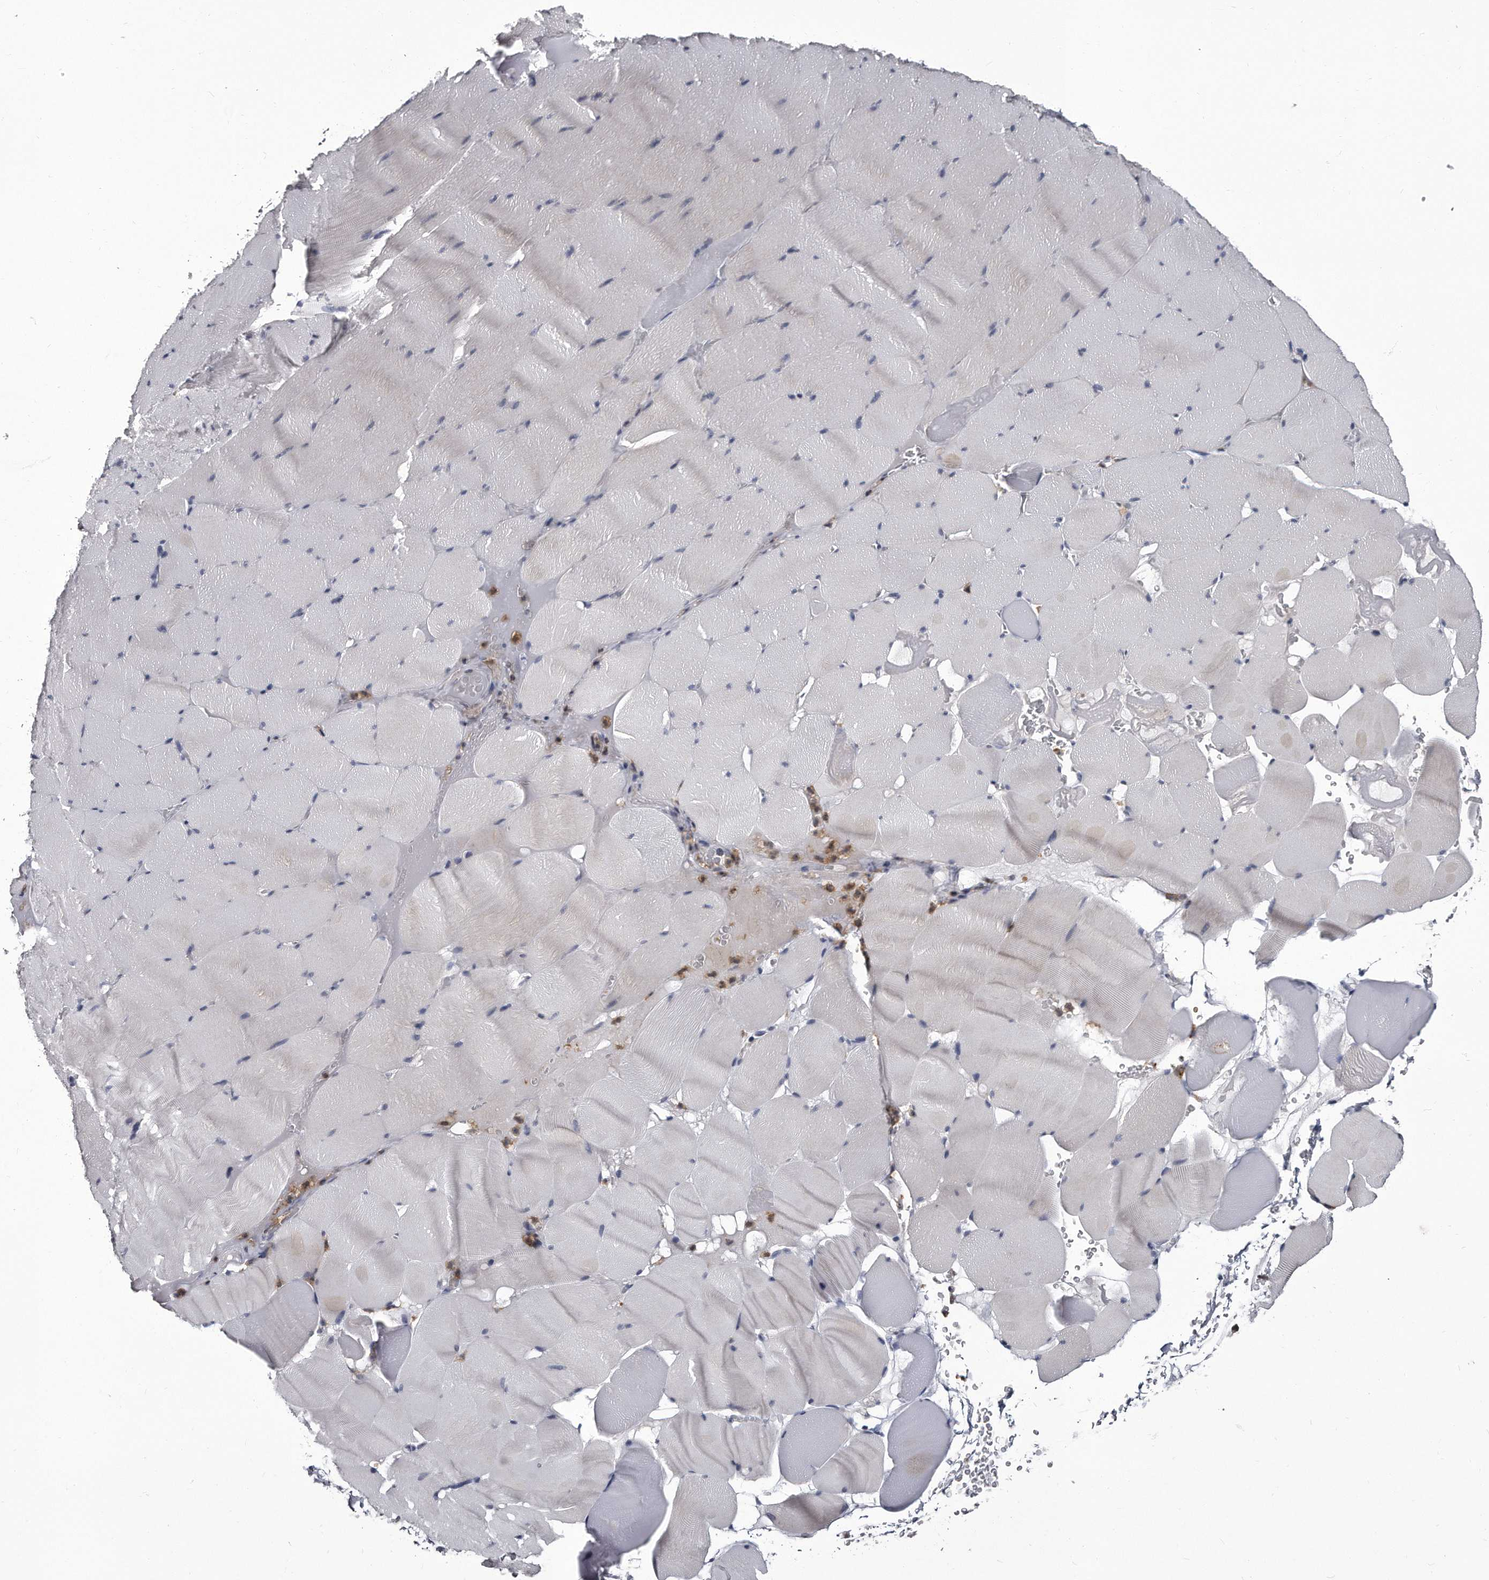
{"staining": {"intensity": "negative", "quantity": "none", "location": "none"}, "tissue": "skeletal muscle", "cell_type": "Myocytes", "image_type": "normal", "snomed": [{"axis": "morphology", "description": "Normal tissue, NOS"}, {"axis": "topography", "description": "Skeletal muscle"}], "caption": "Immunohistochemistry (IHC) histopathology image of normal skeletal muscle: human skeletal muscle stained with DAB (3,3'-diaminobenzidine) reveals no significant protein staining in myocytes.", "gene": "GAPVD1", "patient": {"sex": "male", "age": 62}}